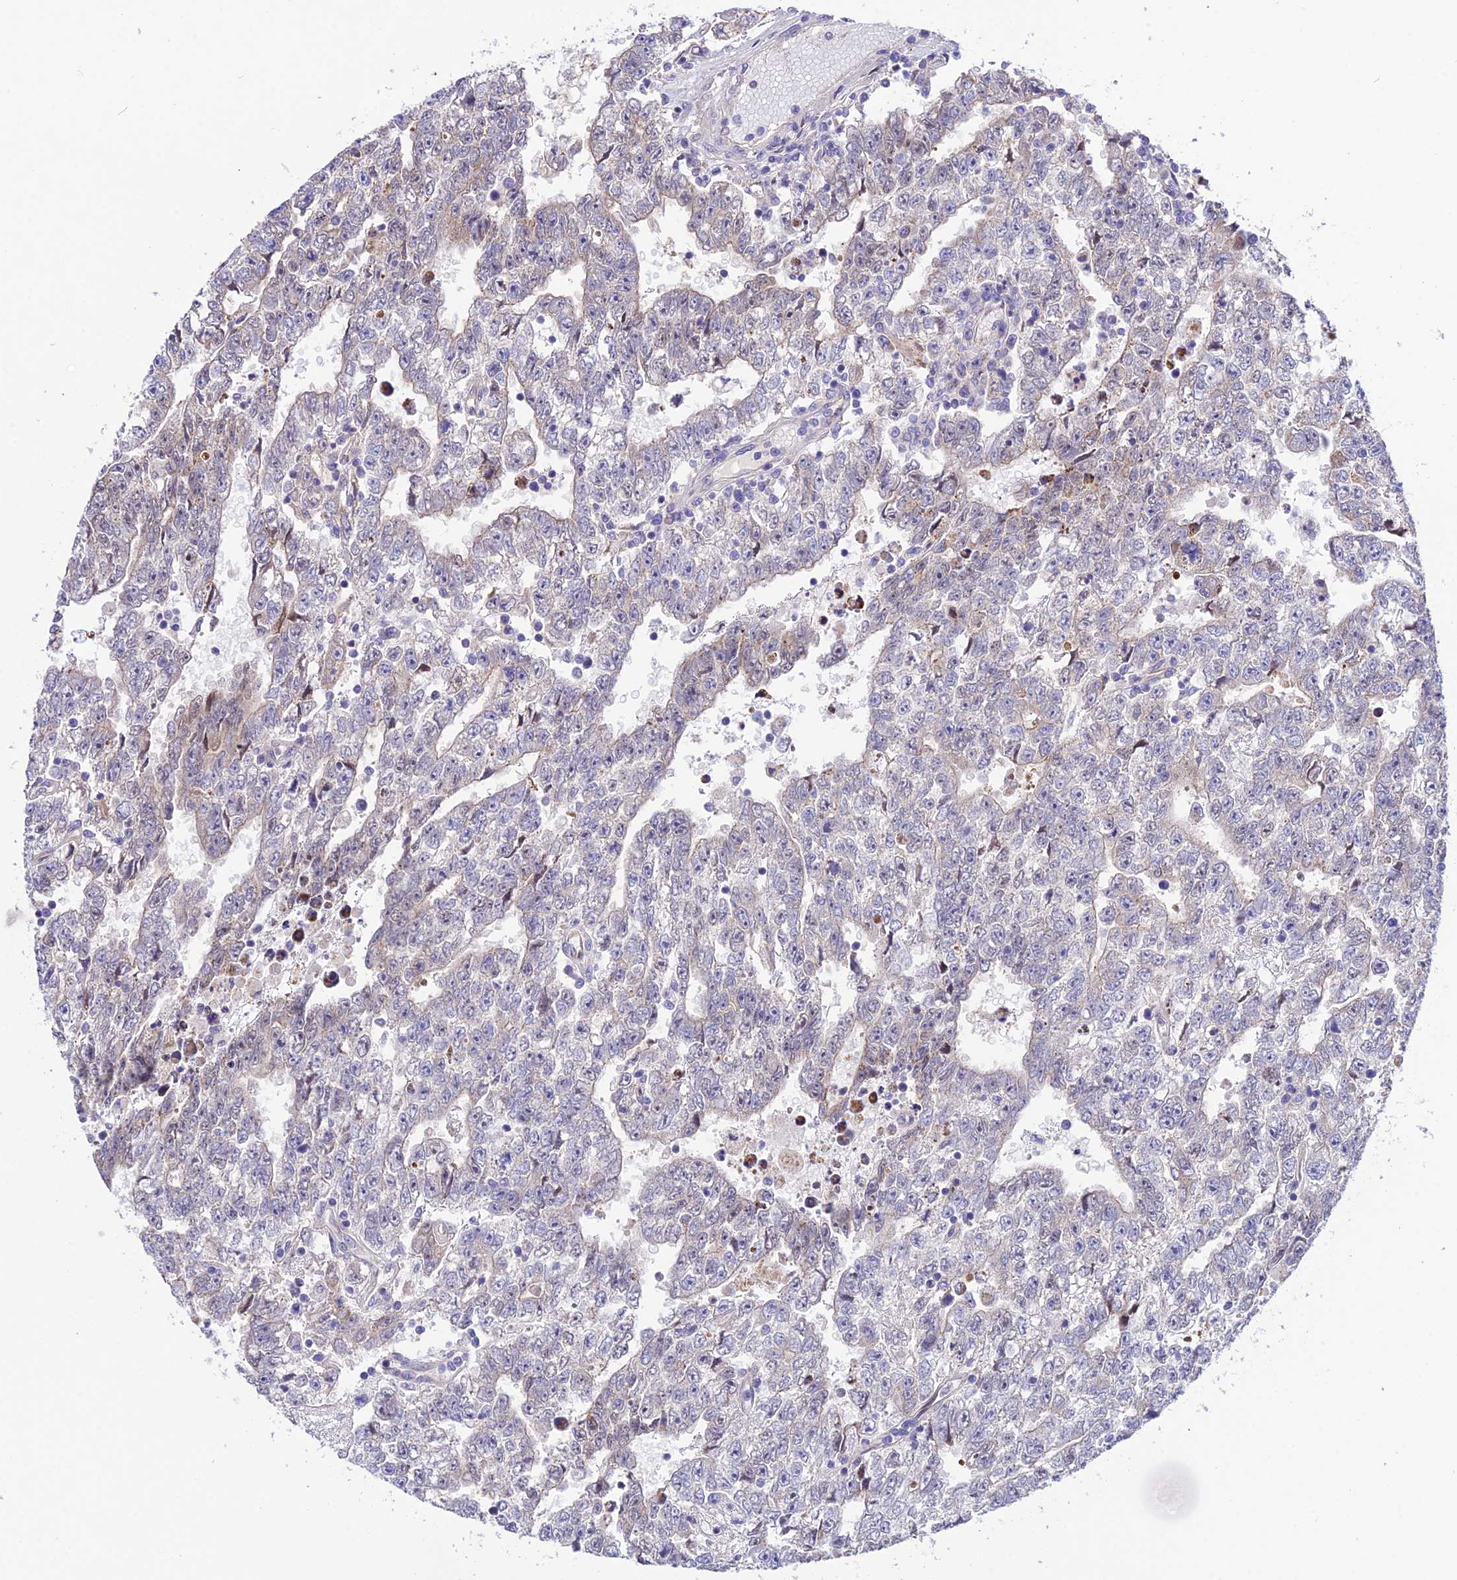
{"staining": {"intensity": "weak", "quantity": "<25%", "location": "cytoplasmic/membranous"}, "tissue": "testis cancer", "cell_type": "Tumor cells", "image_type": "cancer", "snomed": [{"axis": "morphology", "description": "Carcinoma, Embryonal, NOS"}, {"axis": "topography", "description": "Testis"}], "caption": "The histopathology image exhibits no staining of tumor cells in testis cancer.", "gene": "TRIM43B", "patient": {"sex": "male", "age": 25}}